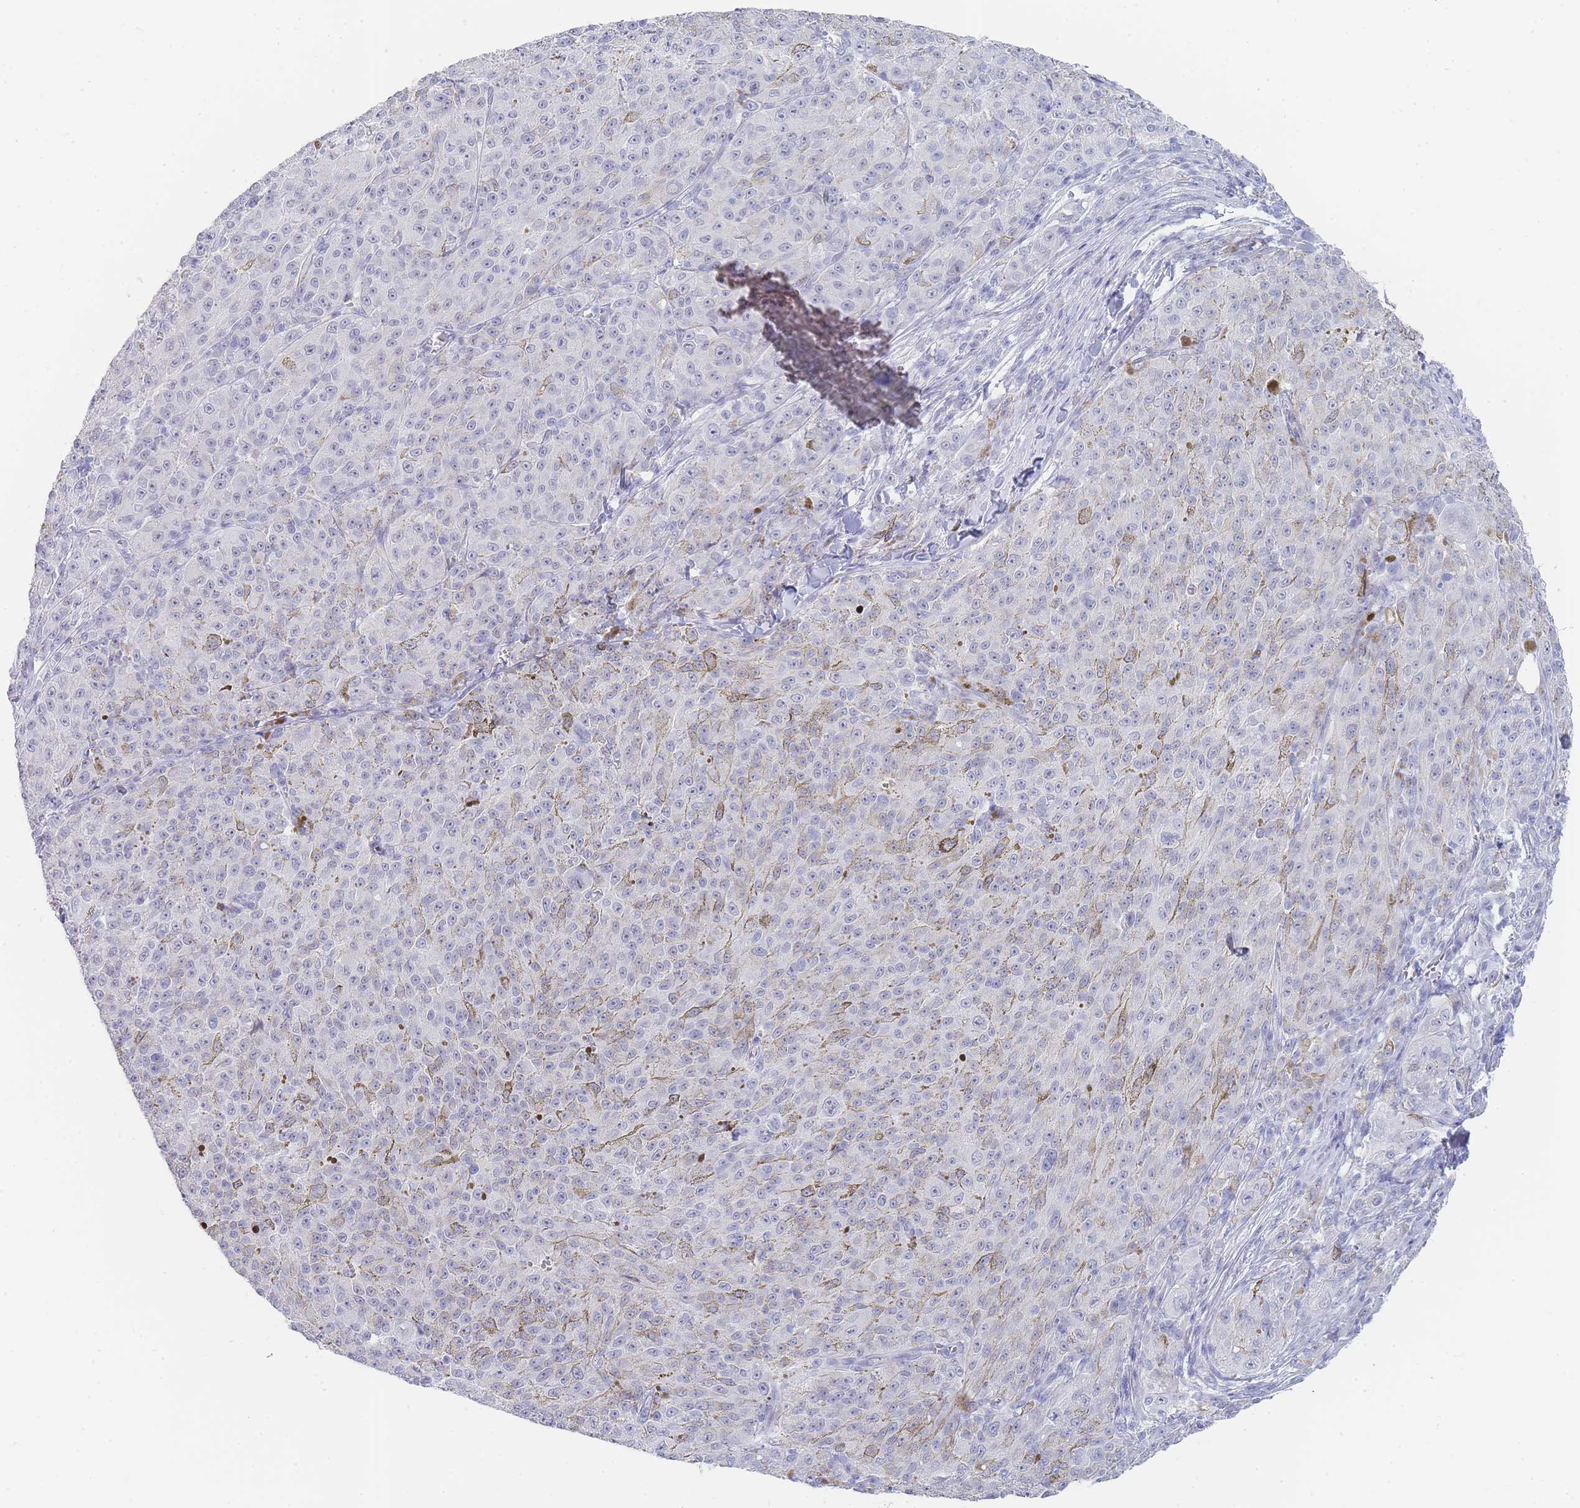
{"staining": {"intensity": "negative", "quantity": "none", "location": "none"}, "tissue": "melanoma", "cell_type": "Tumor cells", "image_type": "cancer", "snomed": [{"axis": "morphology", "description": "Malignant melanoma, NOS"}, {"axis": "topography", "description": "Skin"}], "caption": "This micrograph is of malignant melanoma stained with immunohistochemistry to label a protein in brown with the nuclei are counter-stained blue. There is no staining in tumor cells.", "gene": "IMPG1", "patient": {"sex": "female", "age": 52}}